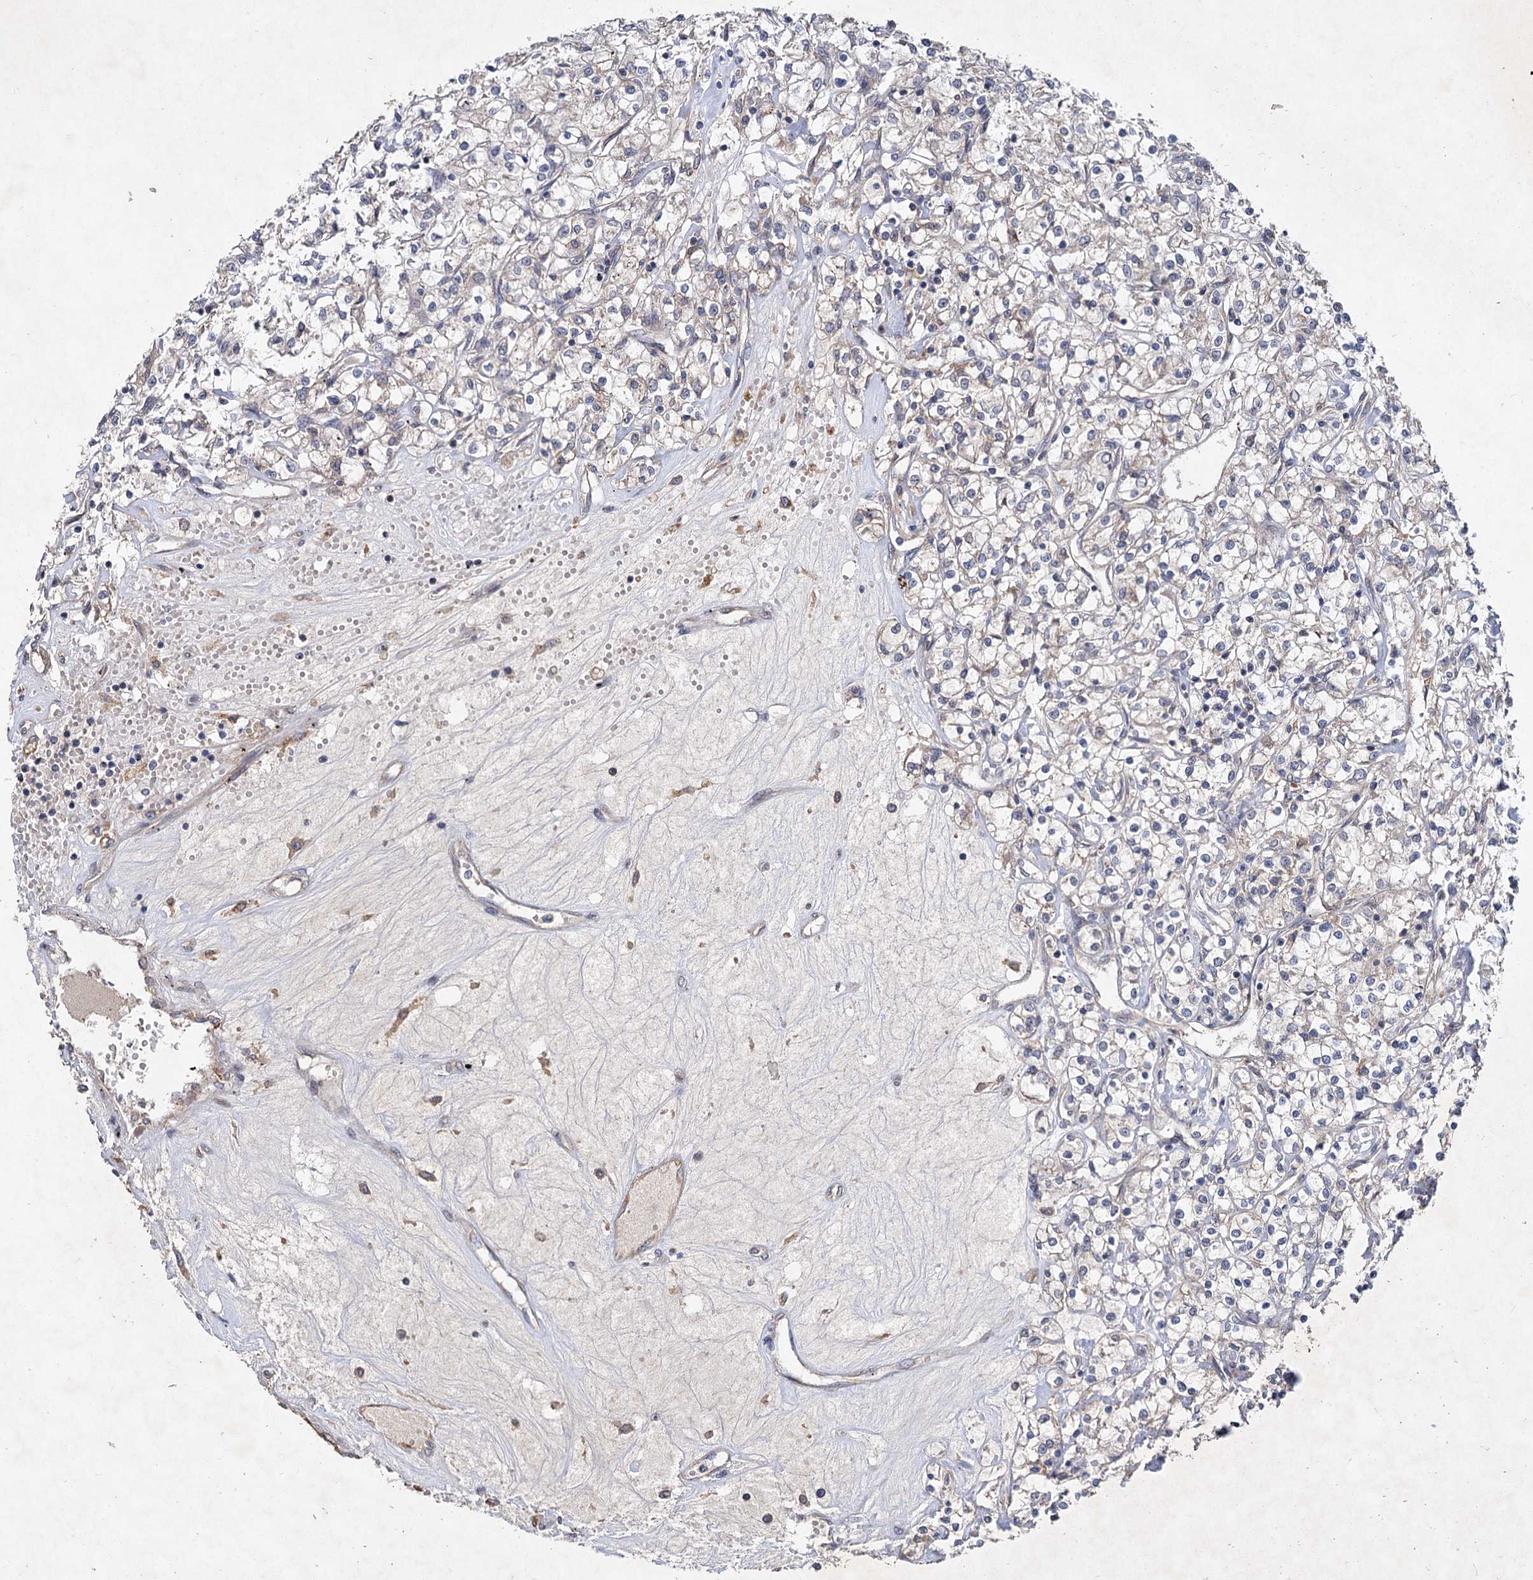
{"staining": {"intensity": "weak", "quantity": "25%-75%", "location": "cytoplasmic/membranous"}, "tissue": "renal cancer", "cell_type": "Tumor cells", "image_type": "cancer", "snomed": [{"axis": "morphology", "description": "Adenocarcinoma, NOS"}, {"axis": "topography", "description": "Kidney"}], "caption": "The micrograph shows staining of adenocarcinoma (renal), revealing weak cytoplasmic/membranous protein staining (brown color) within tumor cells.", "gene": "NUDCD2", "patient": {"sex": "female", "age": 59}}